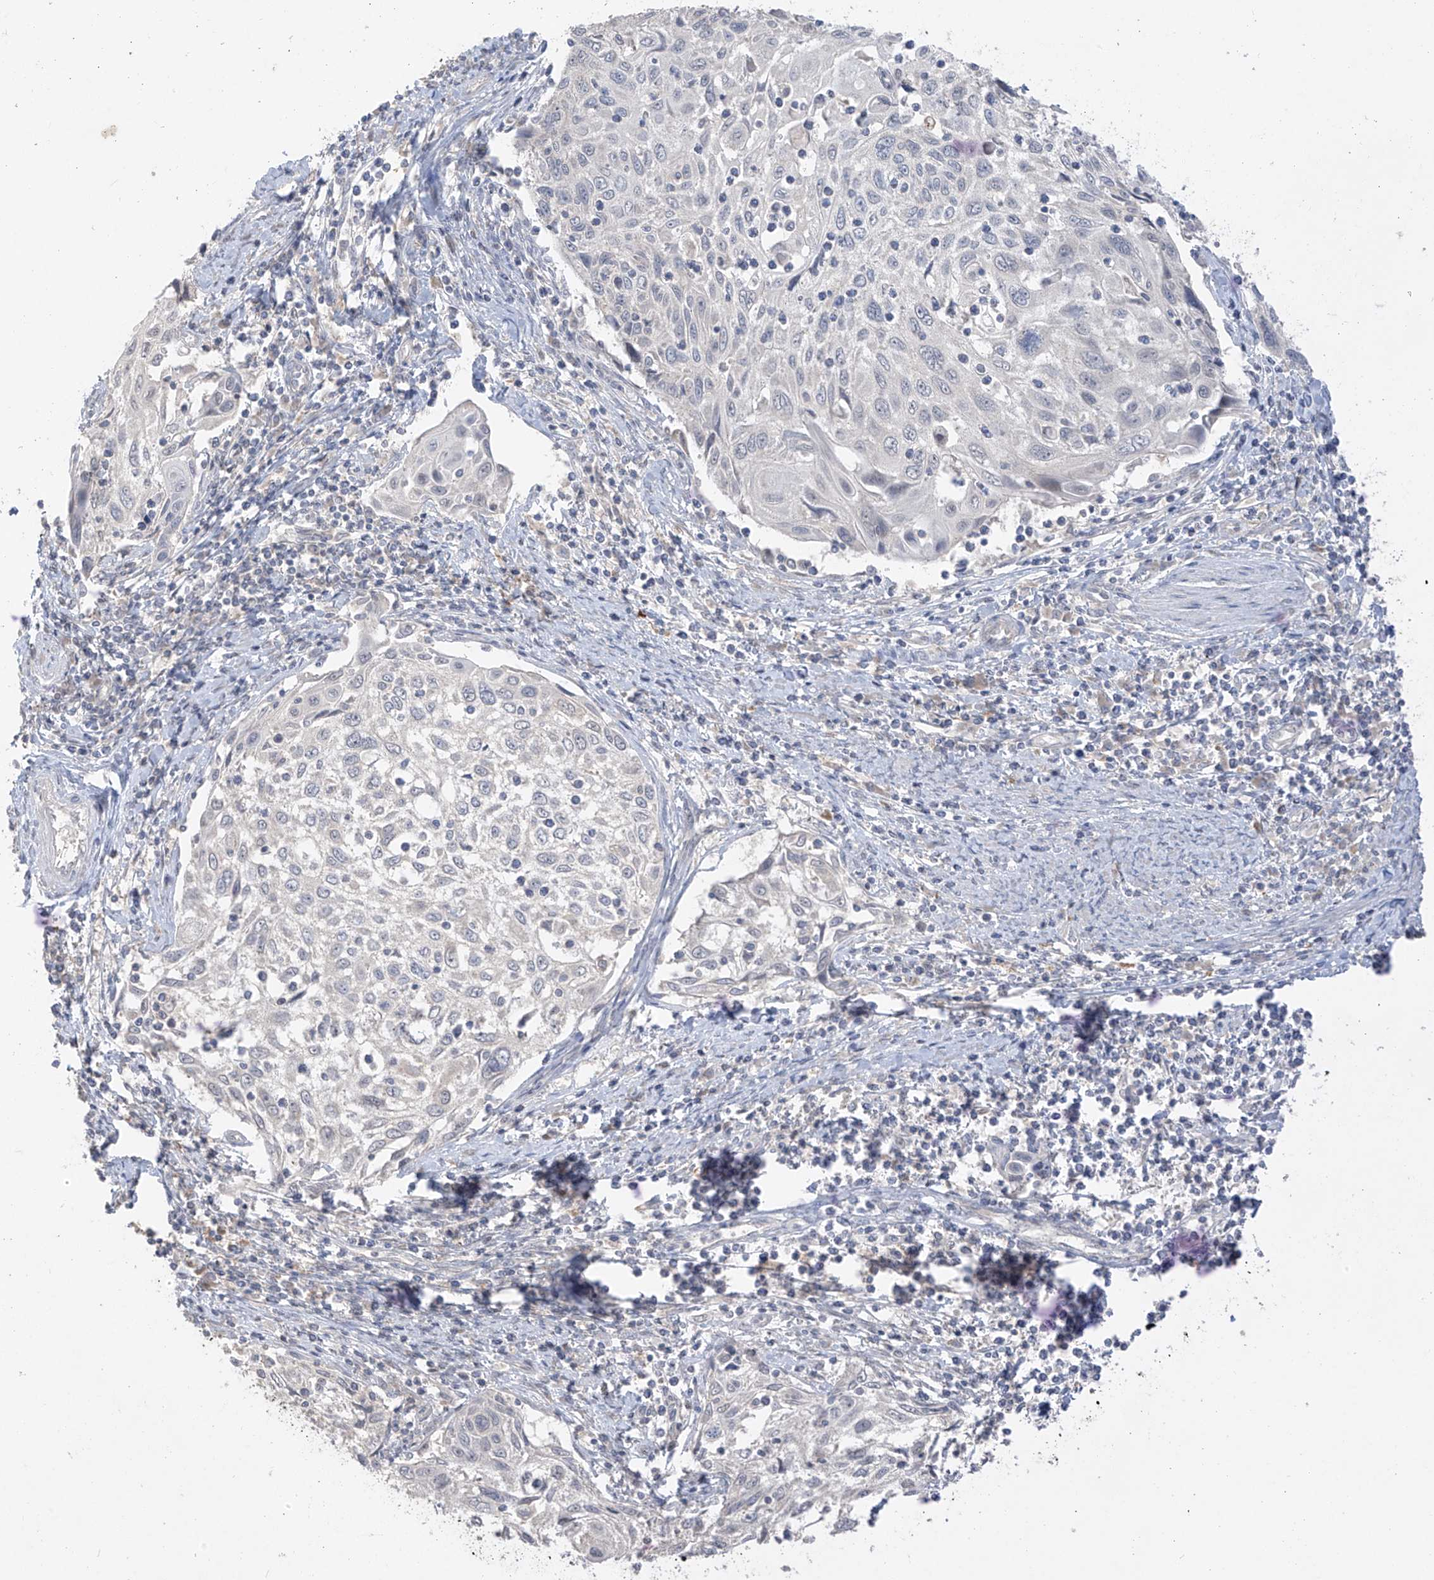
{"staining": {"intensity": "negative", "quantity": "none", "location": "none"}, "tissue": "cervical cancer", "cell_type": "Tumor cells", "image_type": "cancer", "snomed": [{"axis": "morphology", "description": "Squamous cell carcinoma, NOS"}, {"axis": "topography", "description": "Cervix"}], "caption": "Cervical cancer stained for a protein using IHC displays no staining tumor cells.", "gene": "ANGEL2", "patient": {"sex": "female", "age": 70}}